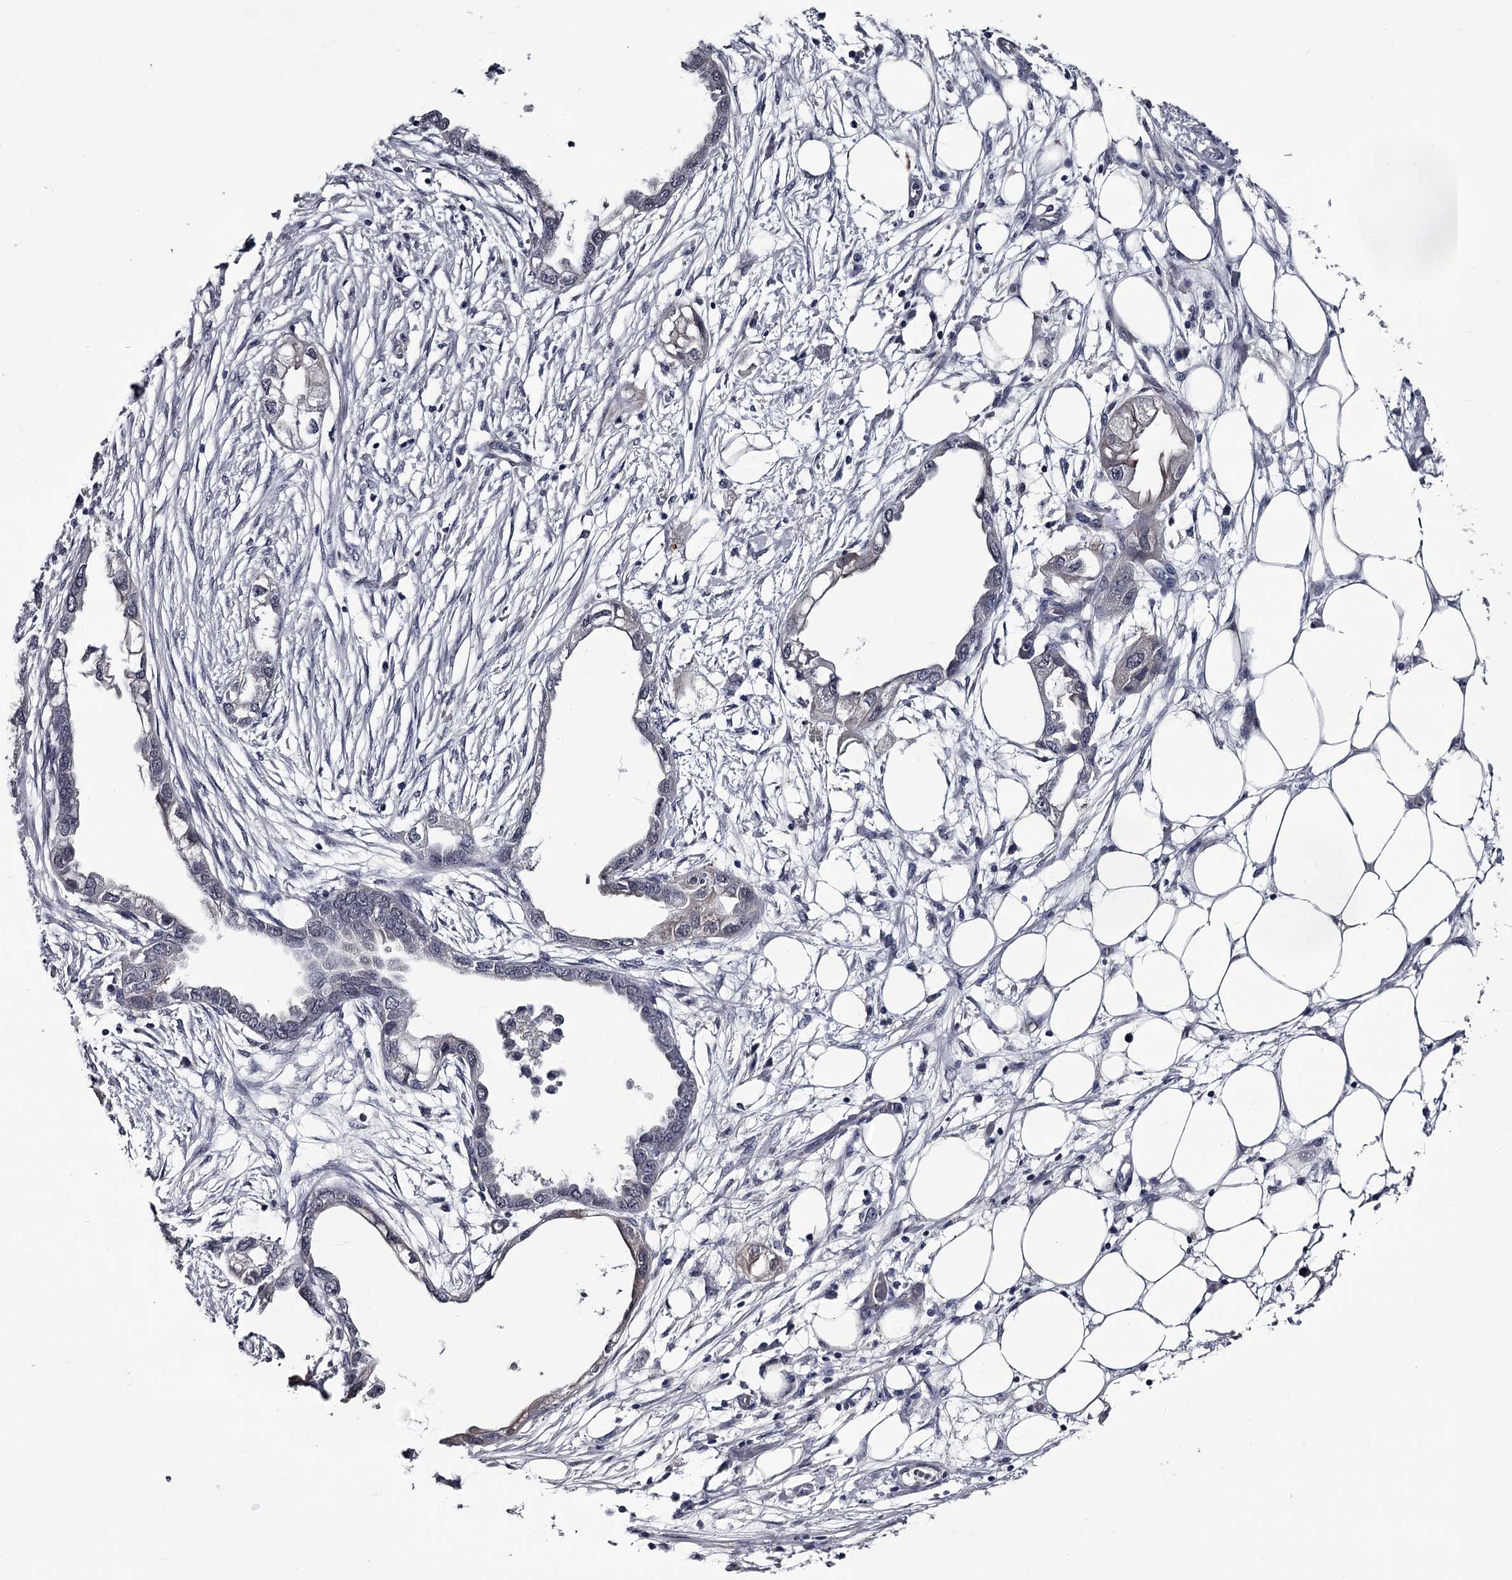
{"staining": {"intensity": "negative", "quantity": "none", "location": "none"}, "tissue": "endometrial cancer", "cell_type": "Tumor cells", "image_type": "cancer", "snomed": [{"axis": "morphology", "description": "Adenocarcinoma, NOS"}, {"axis": "morphology", "description": "Adenocarcinoma, metastatic, NOS"}, {"axis": "topography", "description": "Adipose tissue"}, {"axis": "topography", "description": "Endometrium"}], "caption": "Tumor cells show no significant positivity in endometrial cancer (metastatic adenocarcinoma). Nuclei are stained in blue.", "gene": "PRPF40B", "patient": {"sex": "female", "age": 67}}